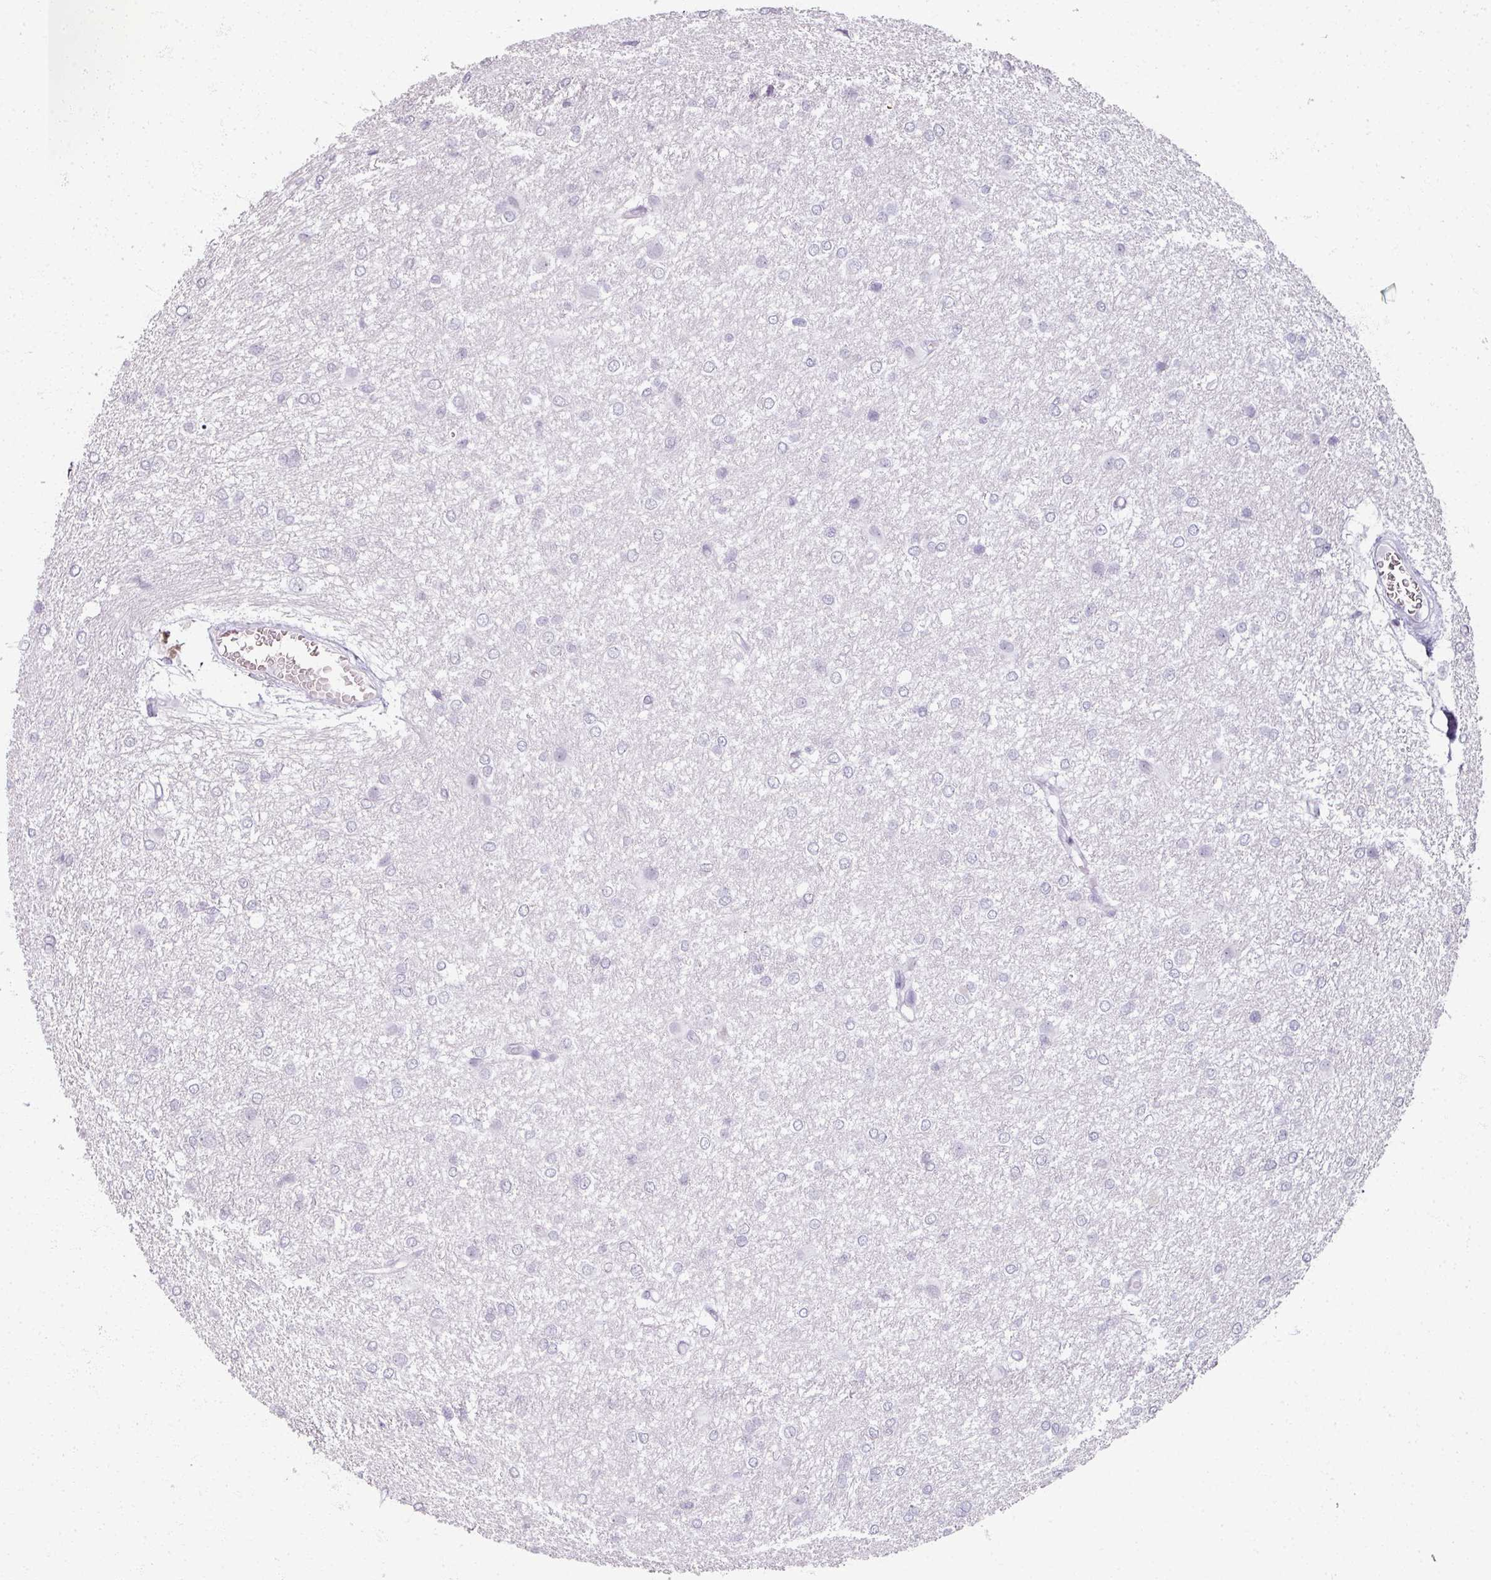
{"staining": {"intensity": "negative", "quantity": "none", "location": "none"}, "tissue": "glioma", "cell_type": "Tumor cells", "image_type": "cancer", "snomed": [{"axis": "morphology", "description": "Glioma, malignant, High grade"}, {"axis": "topography", "description": "Brain"}], "caption": "Tumor cells show no significant positivity in glioma. The staining is performed using DAB brown chromogen with nuclei counter-stained in using hematoxylin.", "gene": "RFPL2", "patient": {"sex": "female", "age": 50}}